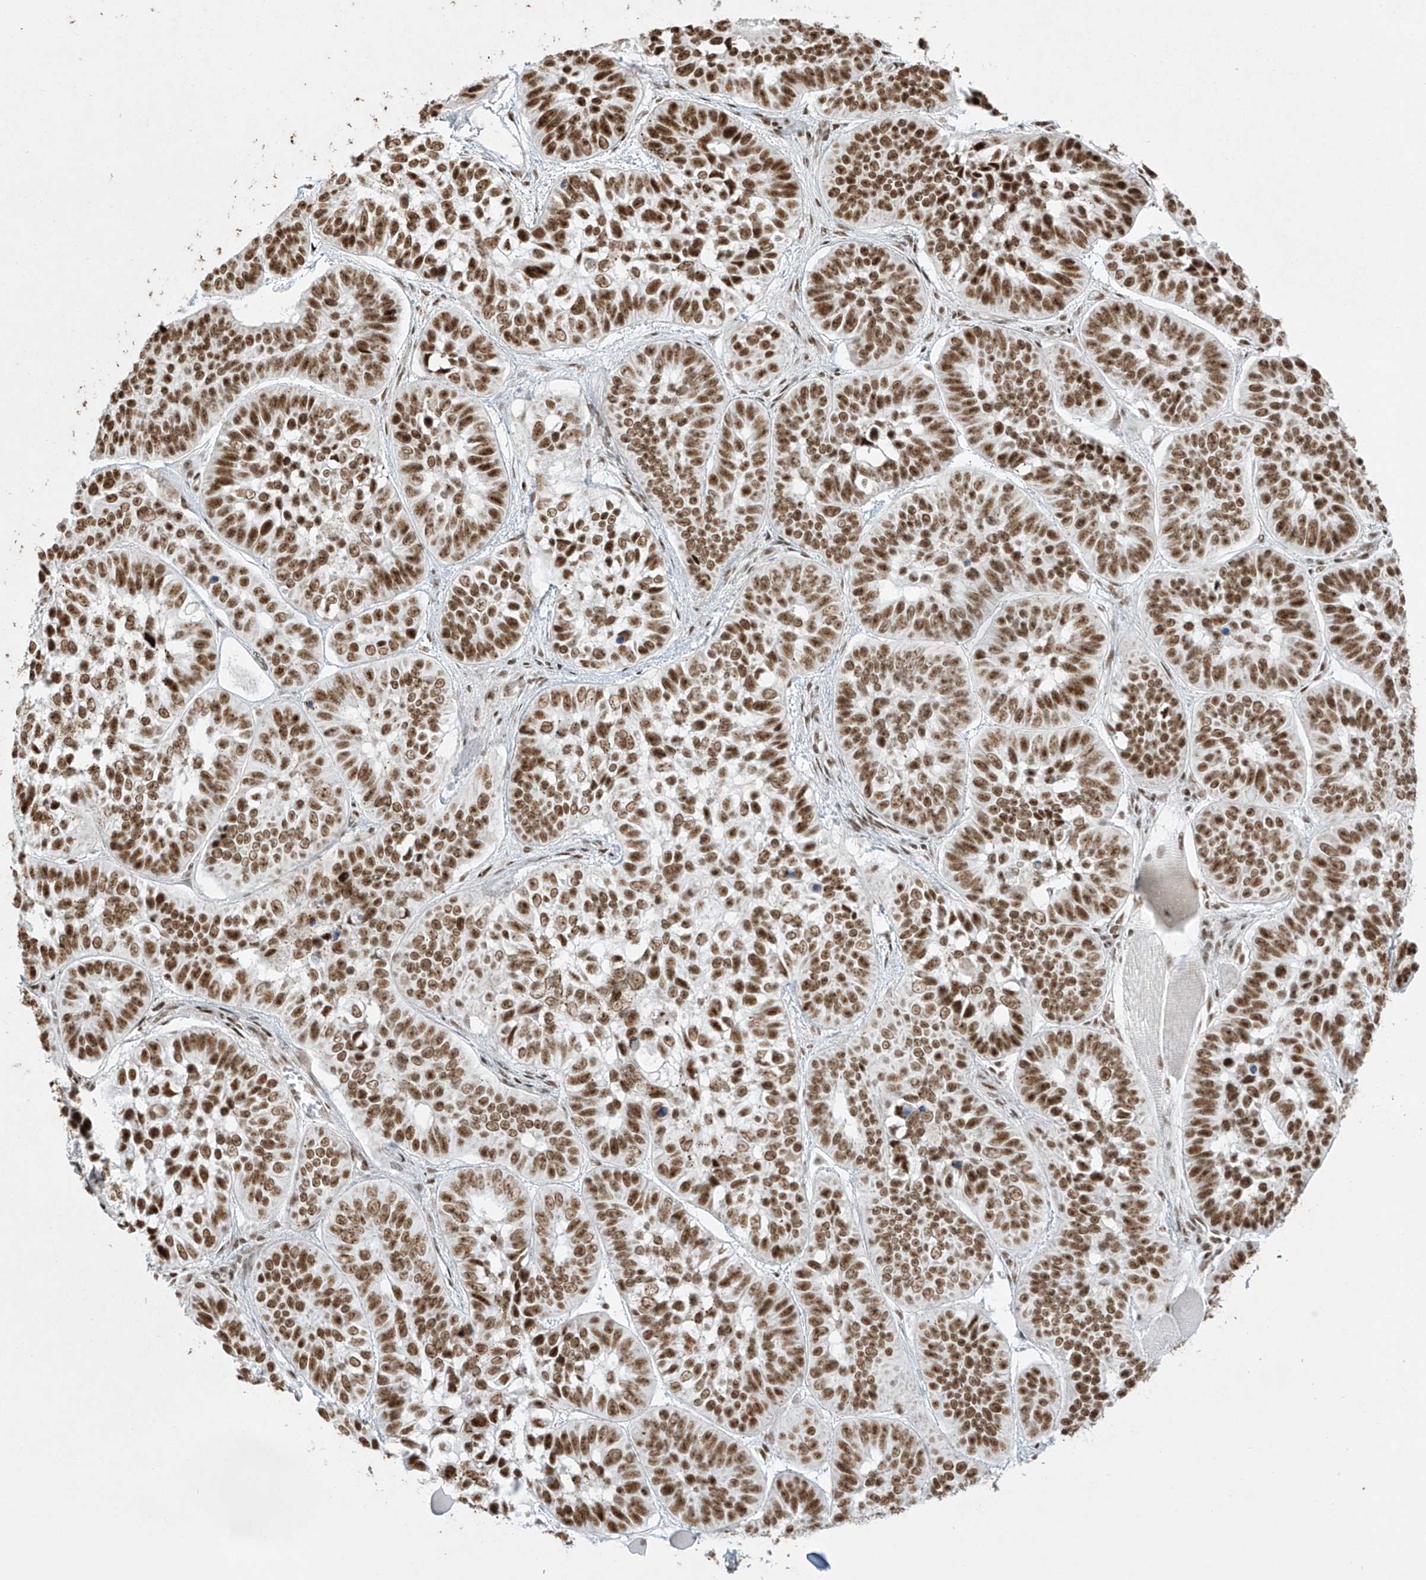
{"staining": {"intensity": "strong", "quantity": ">75%", "location": "nuclear"}, "tissue": "skin cancer", "cell_type": "Tumor cells", "image_type": "cancer", "snomed": [{"axis": "morphology", "description": "Basal cell carcinoma"}, {"axis": "topography", "description": "Skin"}], "caption": "This micrograph shows immunohistochemistry (IHC) staining of human skin basal cell carcinoma, with high strong nuclear staining in about >75% of tumor cells.", "gene": "MS4A6A", "patient": {"sex": "male", "age": 62}}